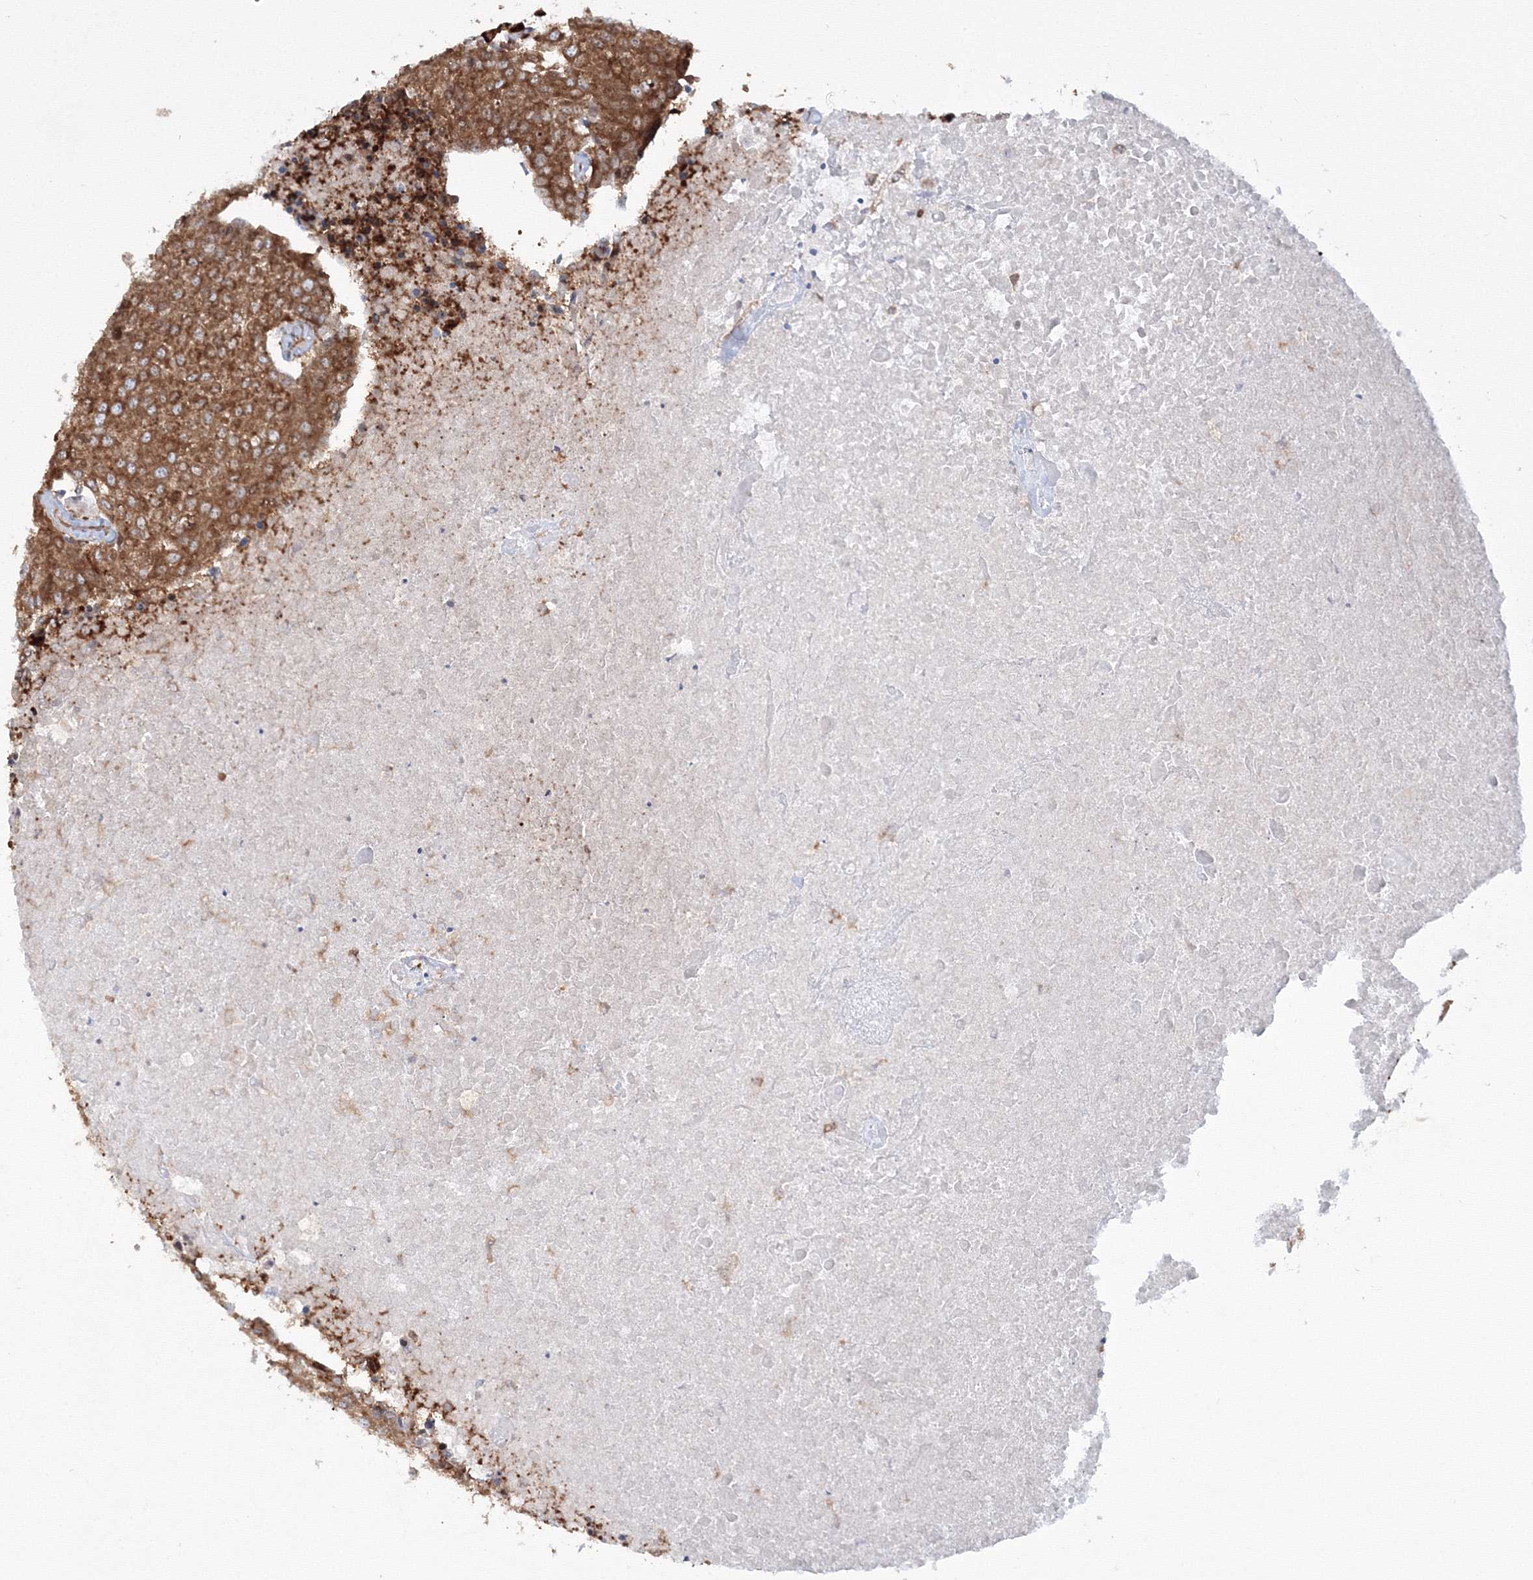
{"staining": {"intensity": "strong", "quantity": ">75%", "location": "cytoplasmic/membranous"}, "tissue": "urothelial cancer", "cell_type": "Tumor cells", "image_type": "cancer", "snomed": [{"axis": "morphology", "description": "Urothelial carcinoma, High grade"}, {"axis": "topography", "description": "Urinary bladder"}], "caption": "Tumor cells display high levels of strong cytoplasmic/membranous positivity in about >75% of cells in human urothelial cancer. (Stains: DAB (3,3'-diaminobenzidine) in brown, nuclei in blue, Microscopy: brightfield microscopy at high magnification).", "gene": "HARS1", "patient": {"sex": "female", "age": 85}}